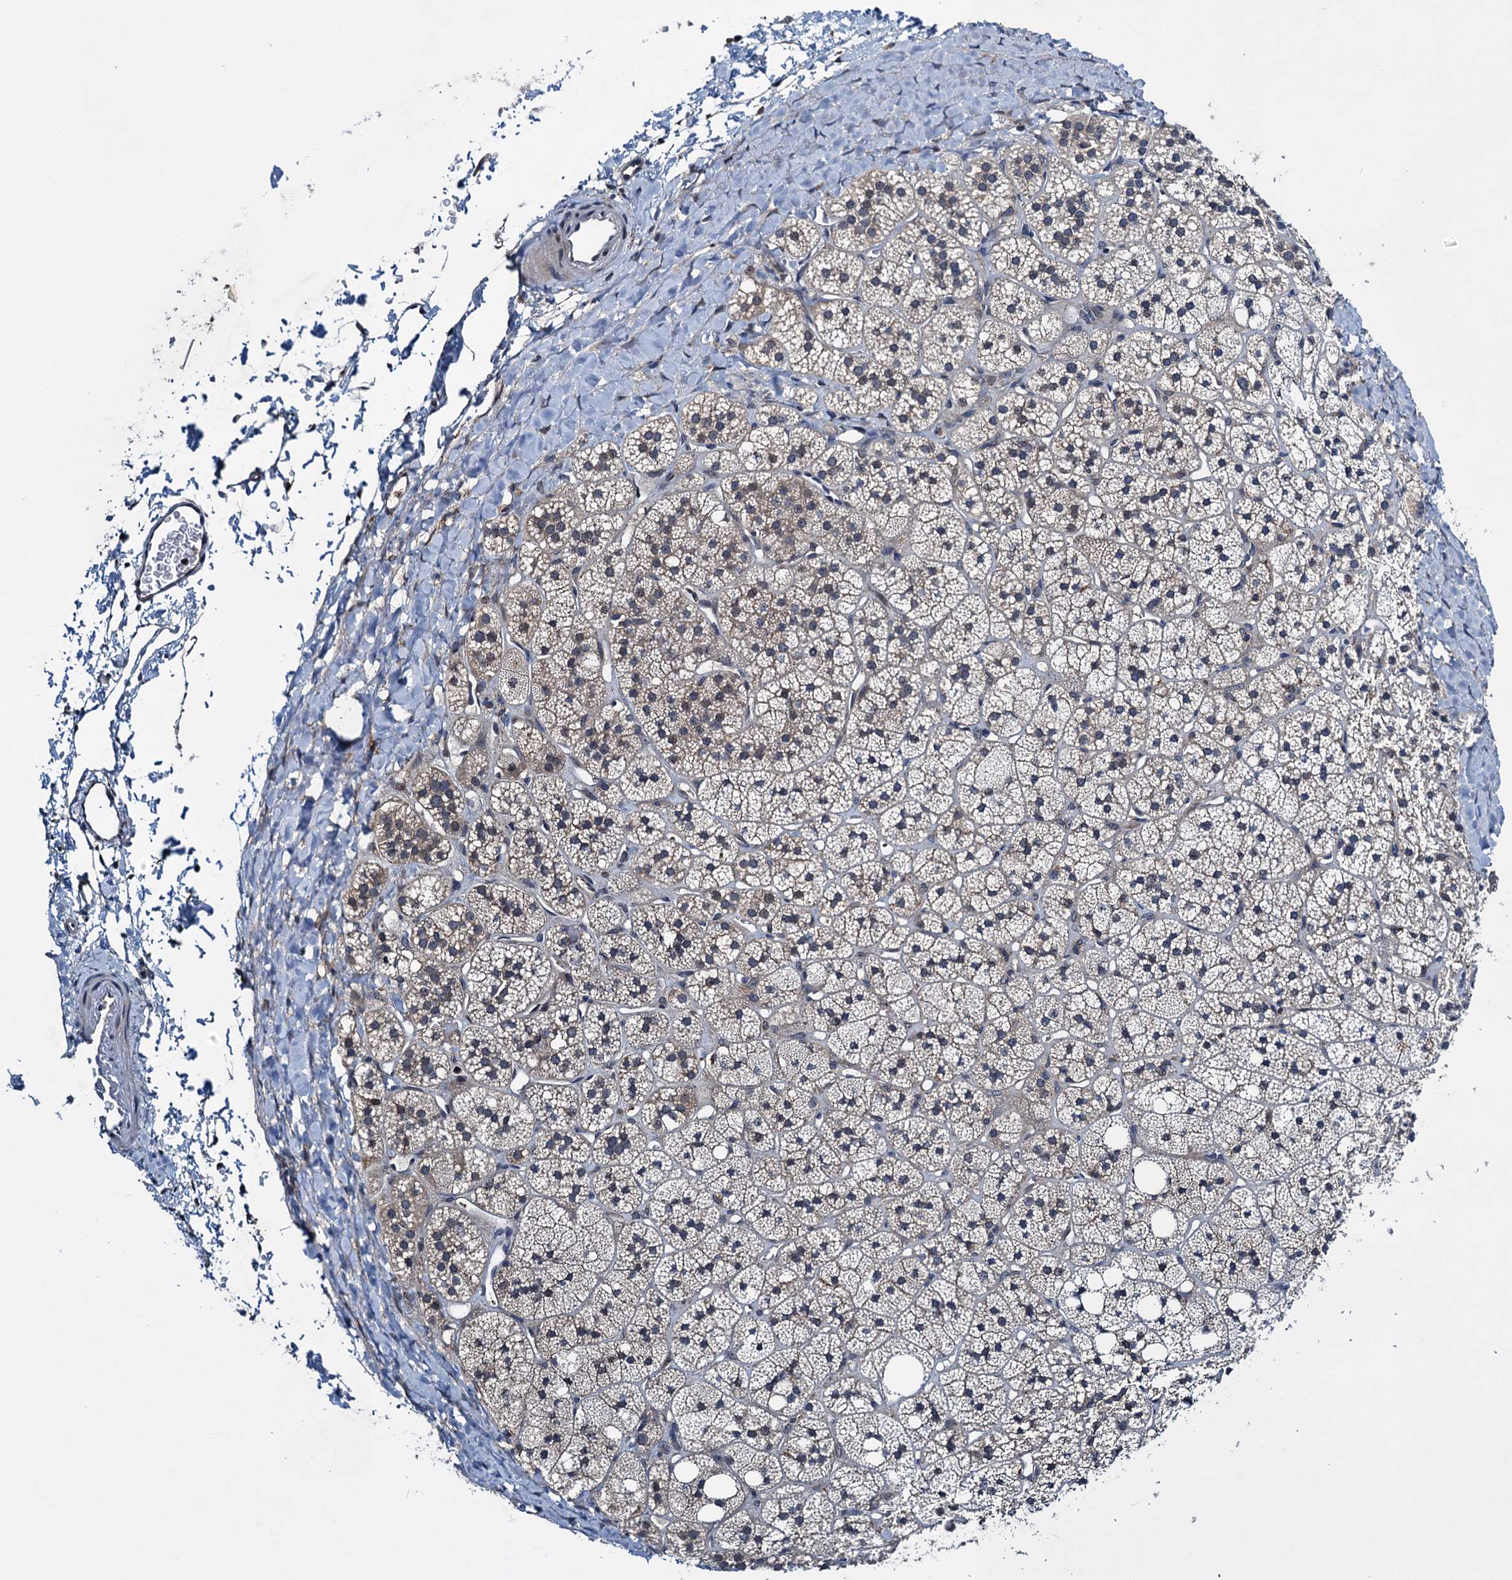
{"staining": {"intensity": "moderate", "quantity": "<25%", "location": "cytoplasmic/membranous"}, "tissue": "adrenal gland", "cell_type": "Glandular cells", "image_type": "normal", "snomed": [{"axis": "morphology", "description": "Normal tissue, NOS"}, {"axis": "topography", "description": "Adrenal gland"}], "caption": "A histopathology image of adrenal gland stained for a protein exhibits moderate cytoplasmic/membranous brown staining in glandular cells.", "gene": "RNF165", "patient": {"sex": "male", "age": 61}}